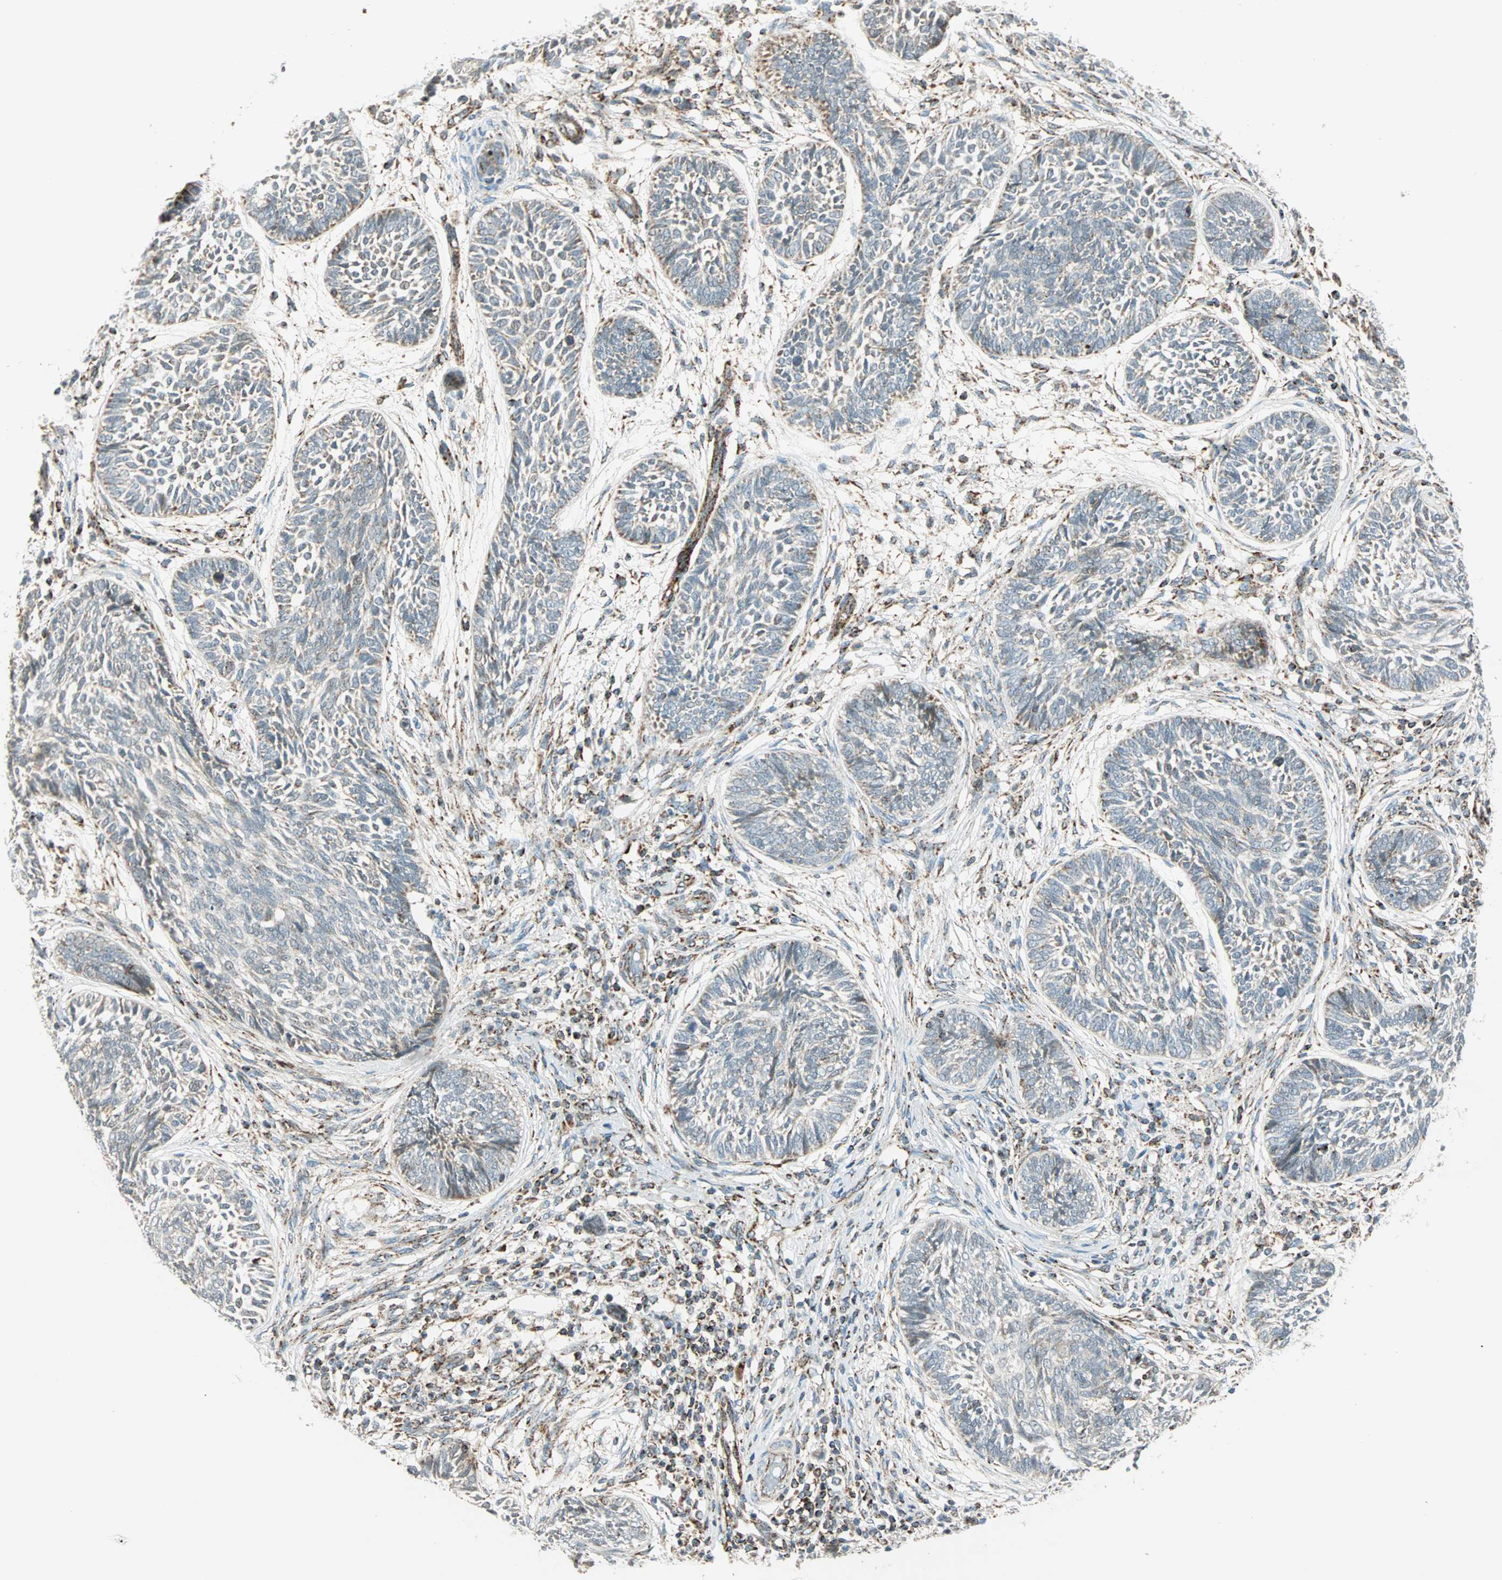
{"staining": {"intensity": "weak", "quantity": "<25%", "location": "cytoplasmic/membranous"}, "tissue": "skin cancer", "cell_type": "Tumor cells", "image_type": "cancer", "snomed": [{"axis": "morphology", "description": "Papilloma, NOS"}, {"axis": "morphology", "description": "Basal cell carcinoma"}, {"axis": "topography", "description": "Skin"}], "caption": "Immunohistochemical staining of skin cancer (papilloma) exhibits no significant positivity in tumor cells.", "gene": "SPRY4", "patient": {"sex": "male", "age": 87}}